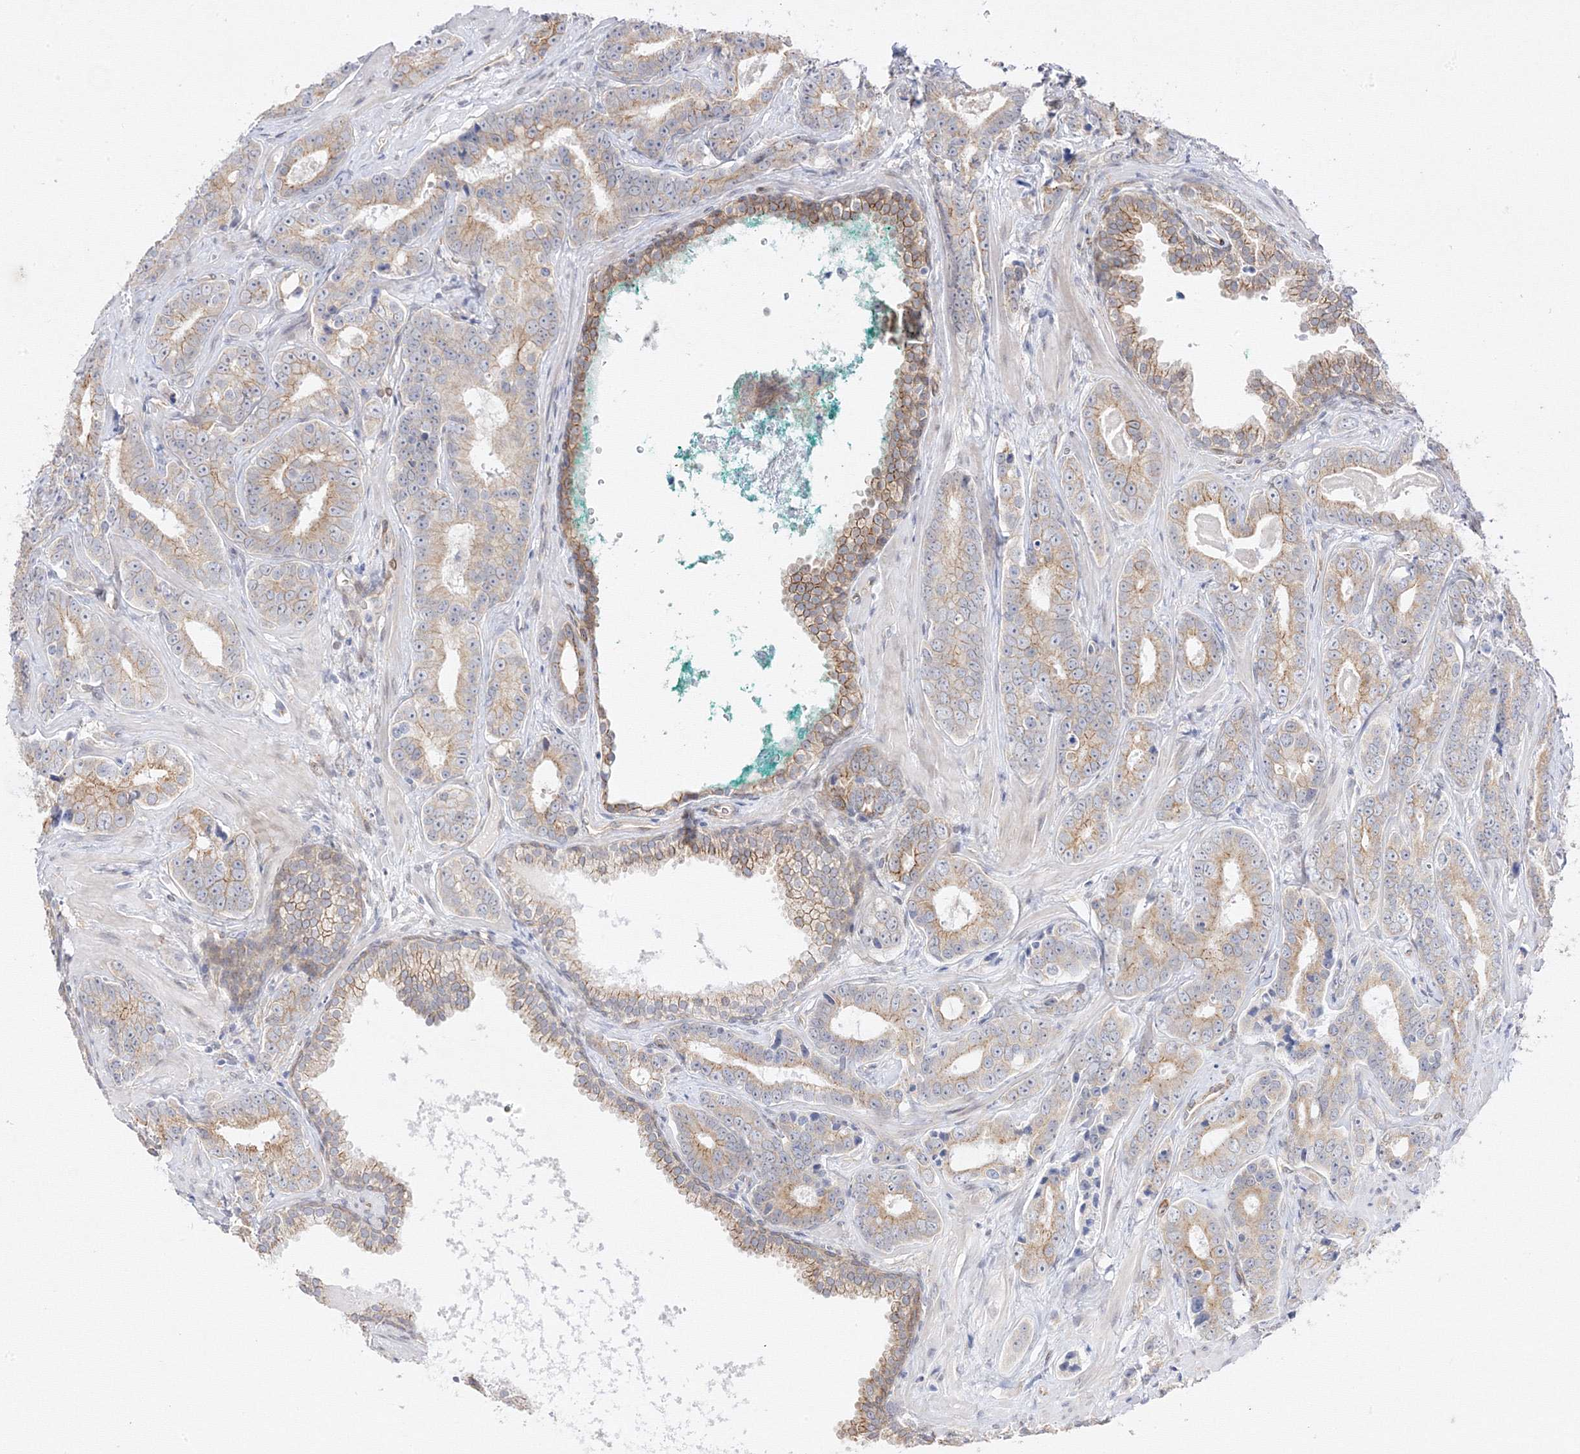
{"staining": {"intensity": "weak", "quantity": "25%-75%", "location": "cytoplasmic/membranous"}, "tissue": "prostate cancer", "cell_type": "Tumor cells", "image_type": "cancer", "snomed": [{"axis": "morphology", "description": "Adenocarcinoma, High grade"}, {"axis": "topography", "description": "Prostate"}], "caption": "Brown immunohistochemical staining in prostate cancer shows weak cytoplasmic/membranous expression in about 25%-75% of tumor cells.", "gene": "C2CD2", "patient": {"sex": "male", "age": 62}}